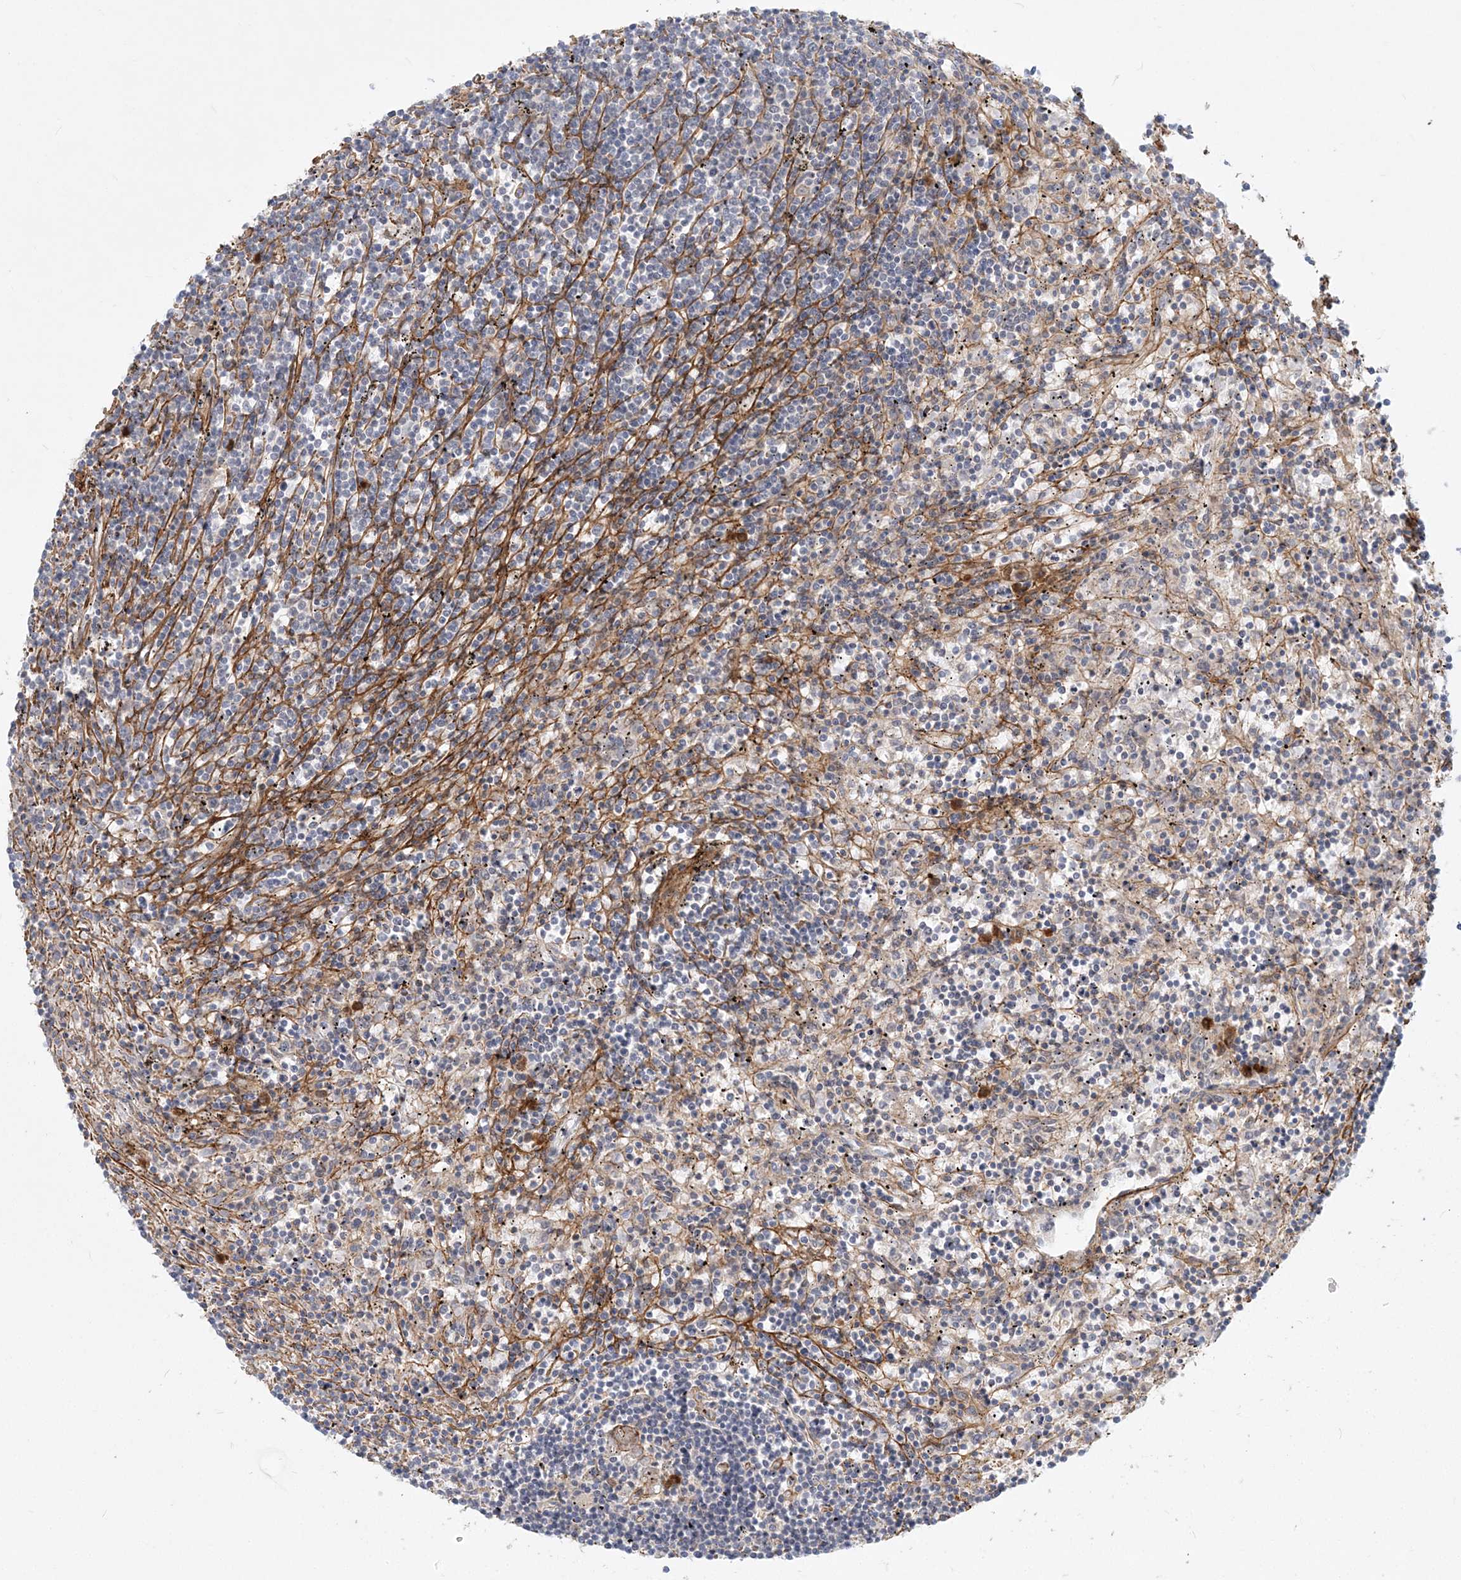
{"staining": {"intensity": "negative", "quantity": "none", "location": "none"}, "tissue": "lymphoma", "cell_type": "Tumor cells", "image_type": "cancer", "snomed": [{"axis": "morphology", "description": "Malignant lymphoma, non-Hodgkin's type, Low grade"}, {"axis": "topography", "description": "Spleen"}], "caption": "Lymphoma stained for a protein using immunohistochemistry (IHC) shows no positivity tumor cells.", "gene": "GMPPA", "patient": {"sex": "male", "age": 76}}